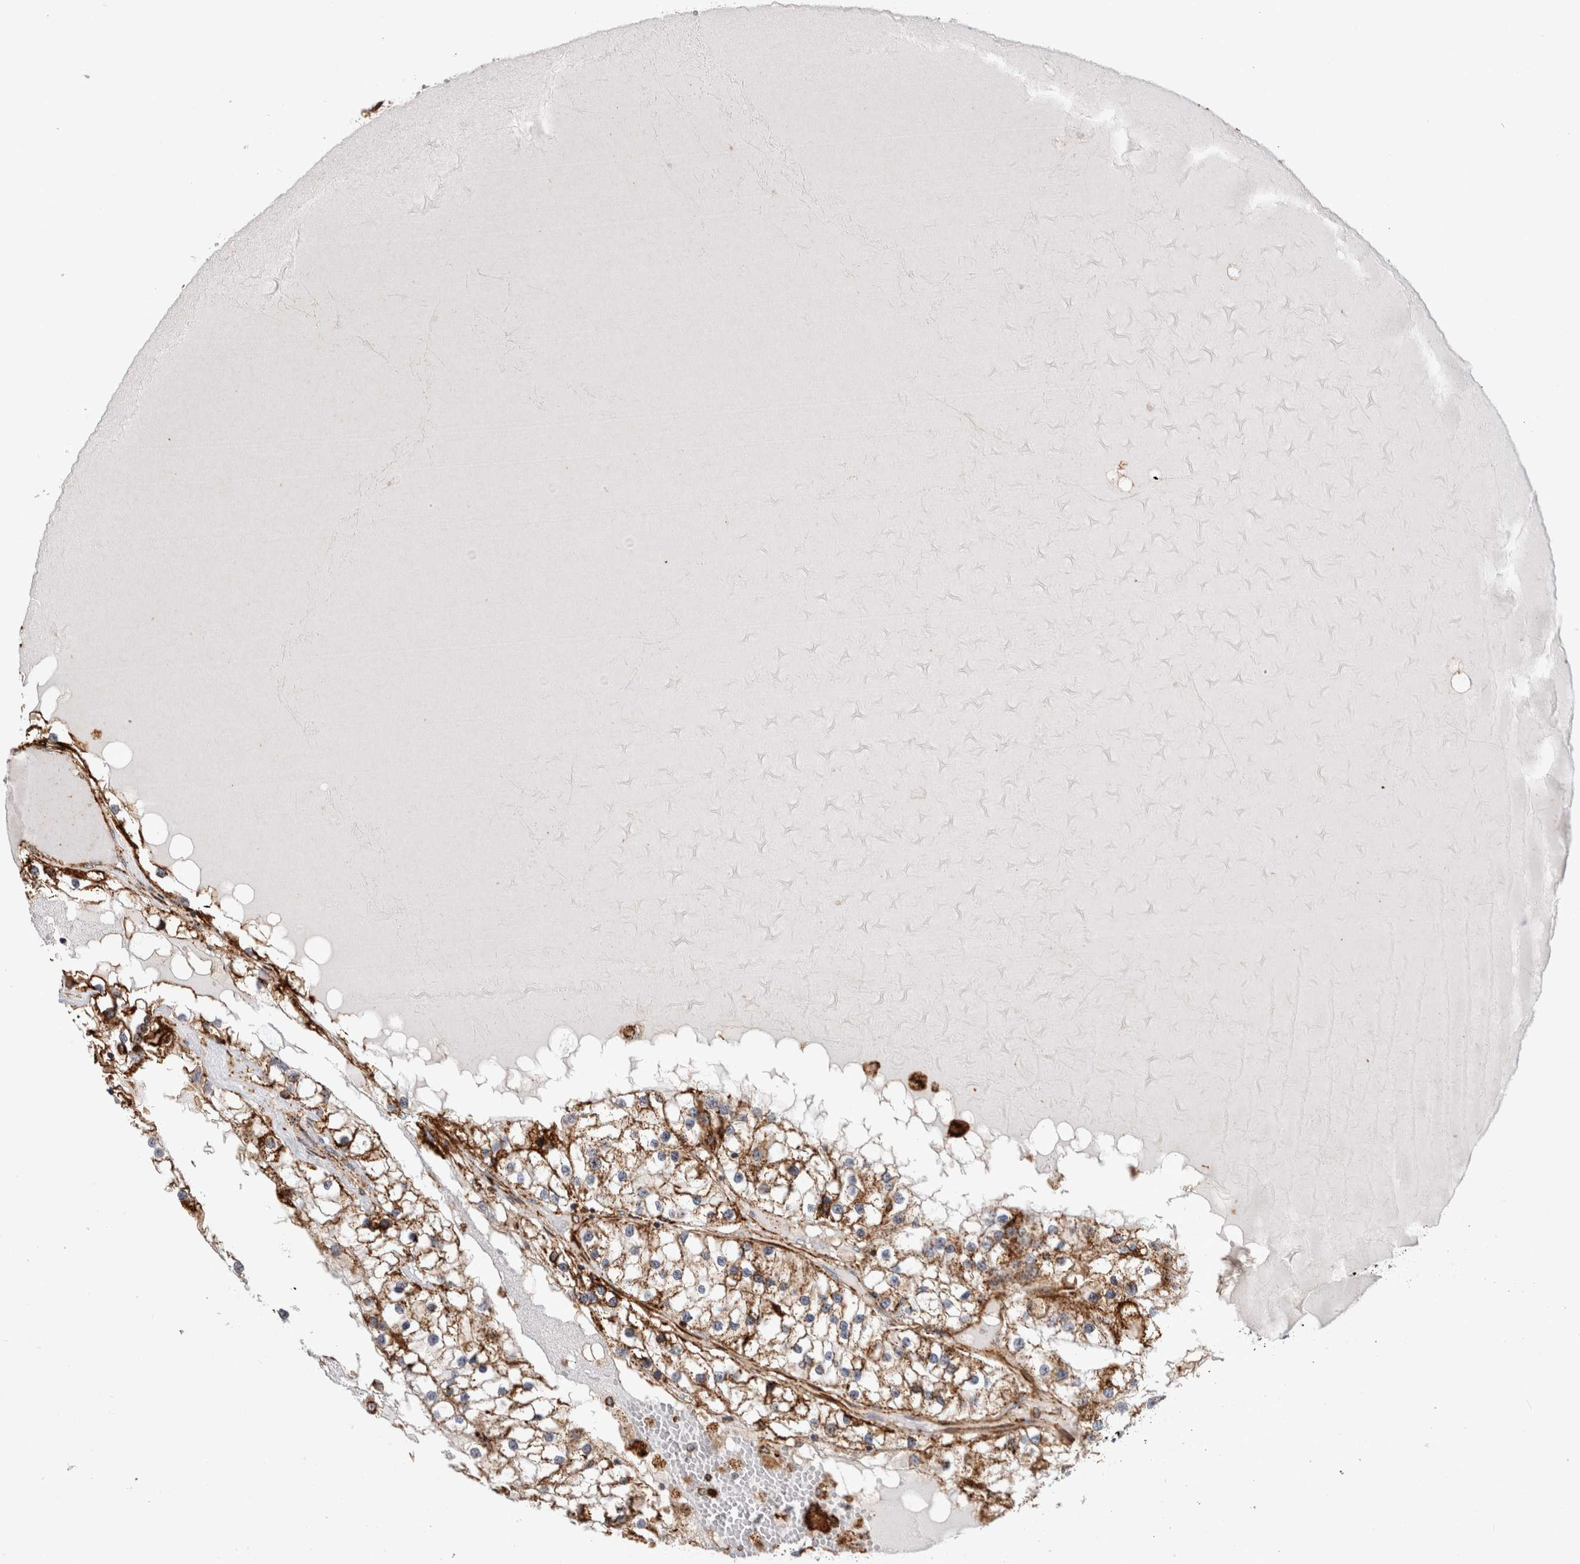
{"staining": {"intensity": "strong", "quantity": "25%-75%", "location": "cytoplasmic/membranous"}, "tissue": "renal cancer", "cell_type": "Tumor cells", "image_type": "cancer", "snomed": [{"axis": "morphology", "description": "Adenocarcinoma, NOS"}, {"axis": "topography", "description": "Kidney"}], "caption": "Renal adenocarcinoma stained for a protein demonstrates strong cytoplasmic/membranous positivity in tumor cells.", "gene": "CCDC88B", "patient": {"sex": "male", "age": 68}}